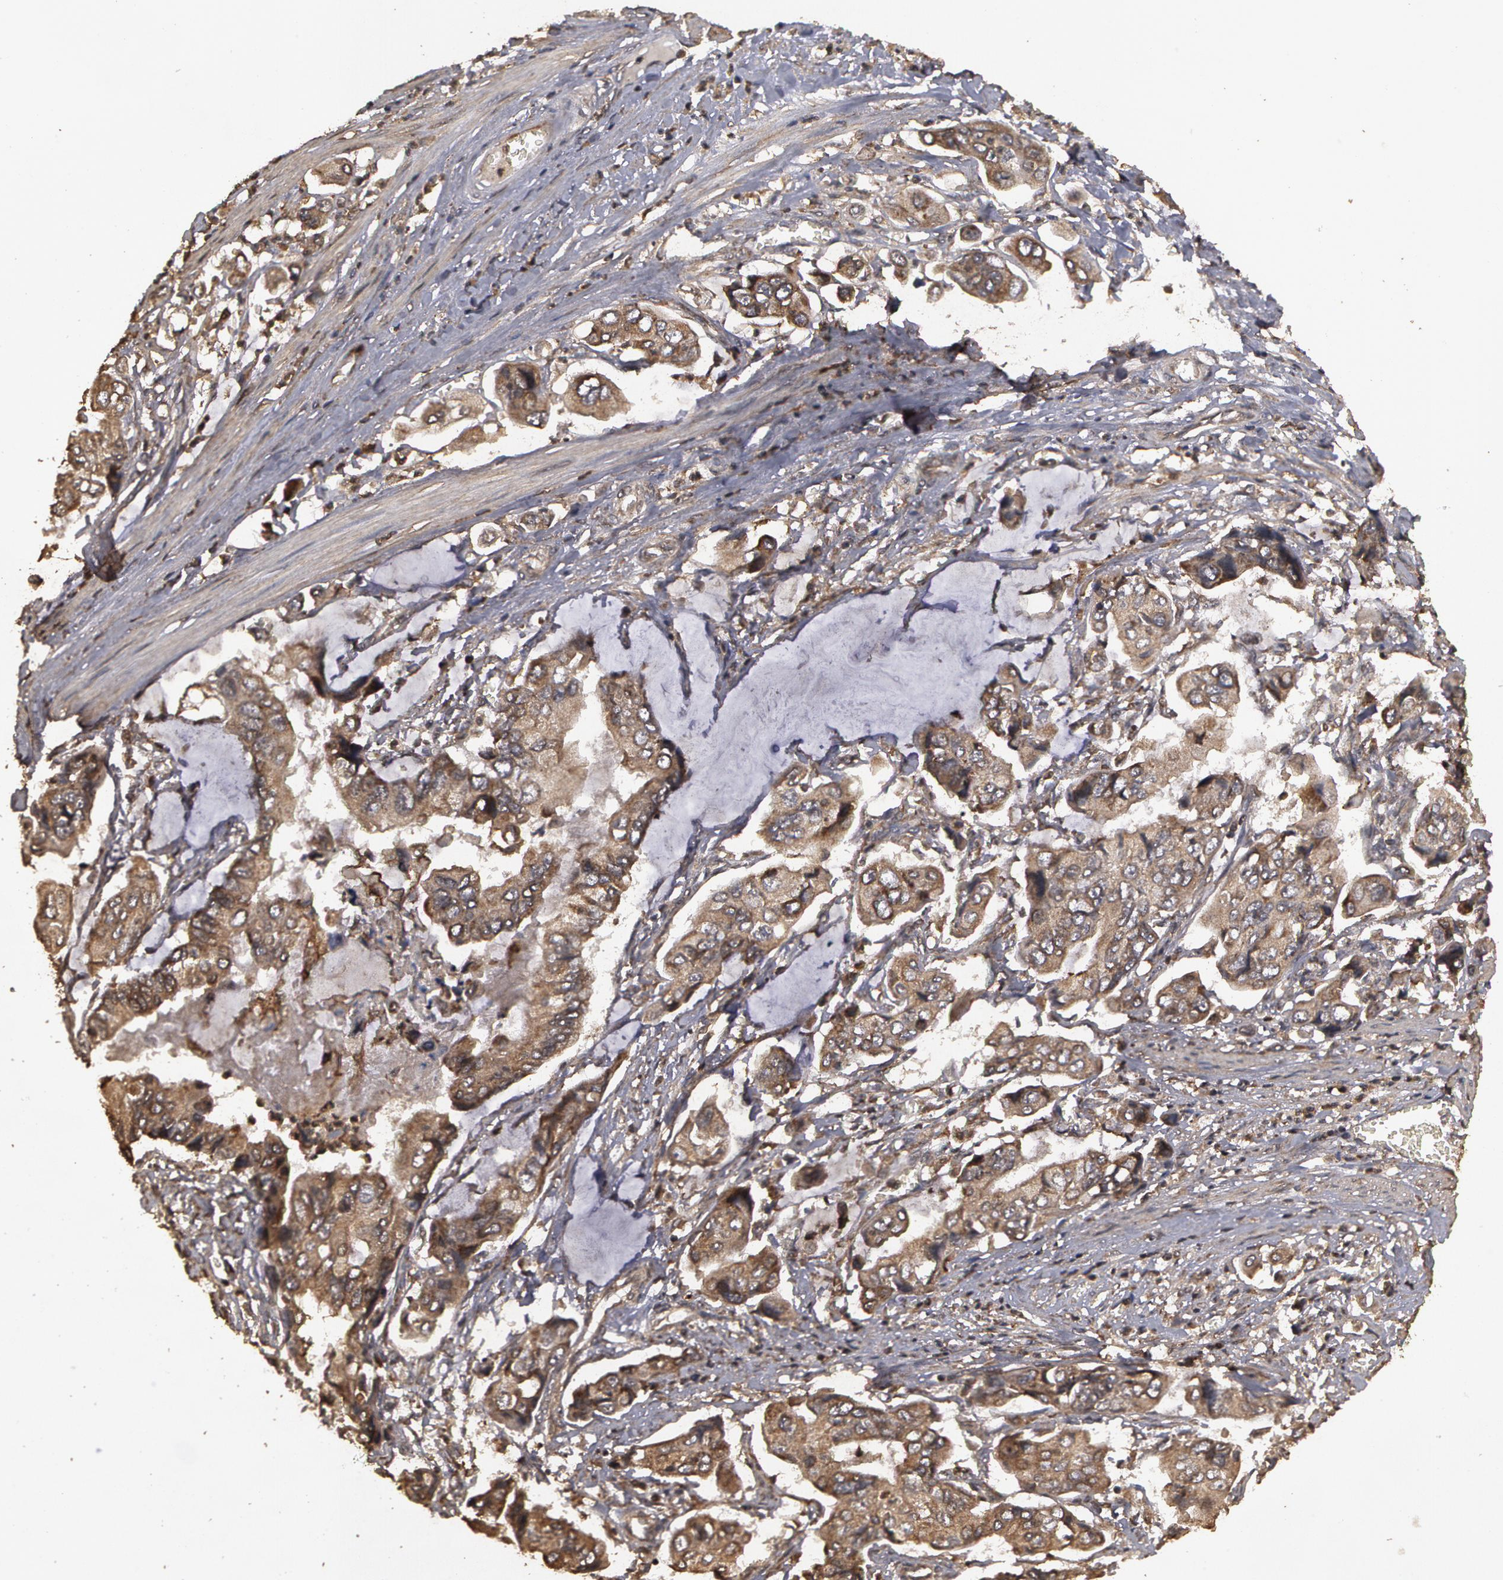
{"staining": {"intensity": "weak", "quantity": "25%-75%", "location": "cytoplasmic/membranous"}, "tissue": "stomach cancer", "cell_type": "Tumor cells", "image_type": "cancer", "snomed": [{"axis": "morphology", "description": "Adenocarcinoma, NOS"}, {"axis": "topography", "description": "Stomach, upper"}], "caption": "Adenocarcinoma (stomach) stained for a protein (brown) shows weak cytoplasmic/membranous positive expression in approximately 25%-75% of tumor cells.", "gene": "CALR", "patient": {"sex": "male", "age": 80}}